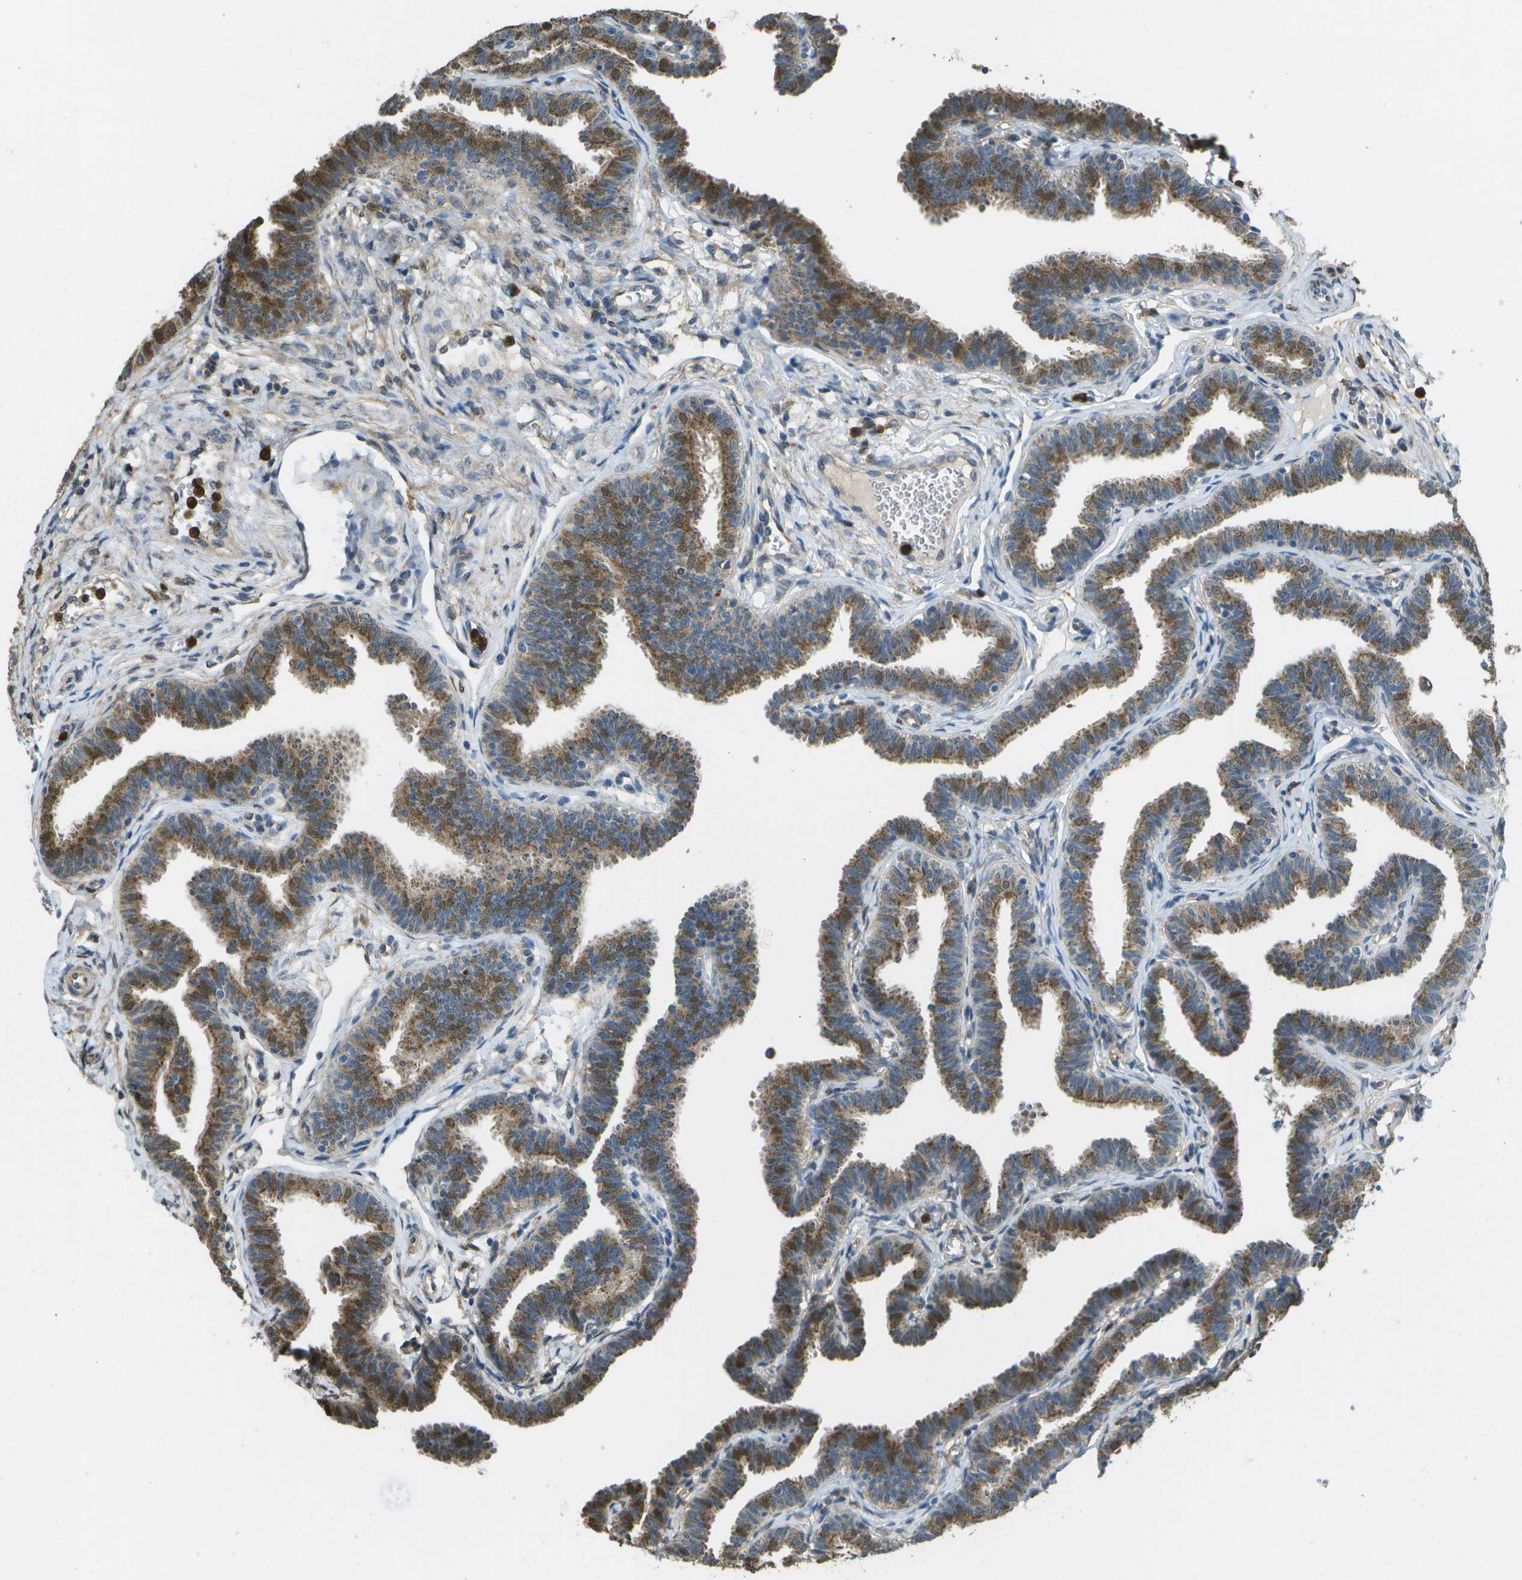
{"staining": {"intensity": "moderate", "quantity": "25%-75%", "location": "cytoplasmic/membranous"}, "tissue": "fallopian tube", "cell_type": "Glandular cells", "image_type": "normal", "snomed": [{"axis": "morphology", "description": "Normal tissue, NOS"}, {"axis": "topography", "description": "Fallopian tube"}, {"axis": "topography", "description": "Ovary"}], "caption": "A medium amount of moderate cytoplasmic/membranous positivity is seen in approximately 25%-75% of glandular cells in unremarkable fallopian tube.", "gene": "CACHD1", "patient": {"sex": "female", "age": 23}}